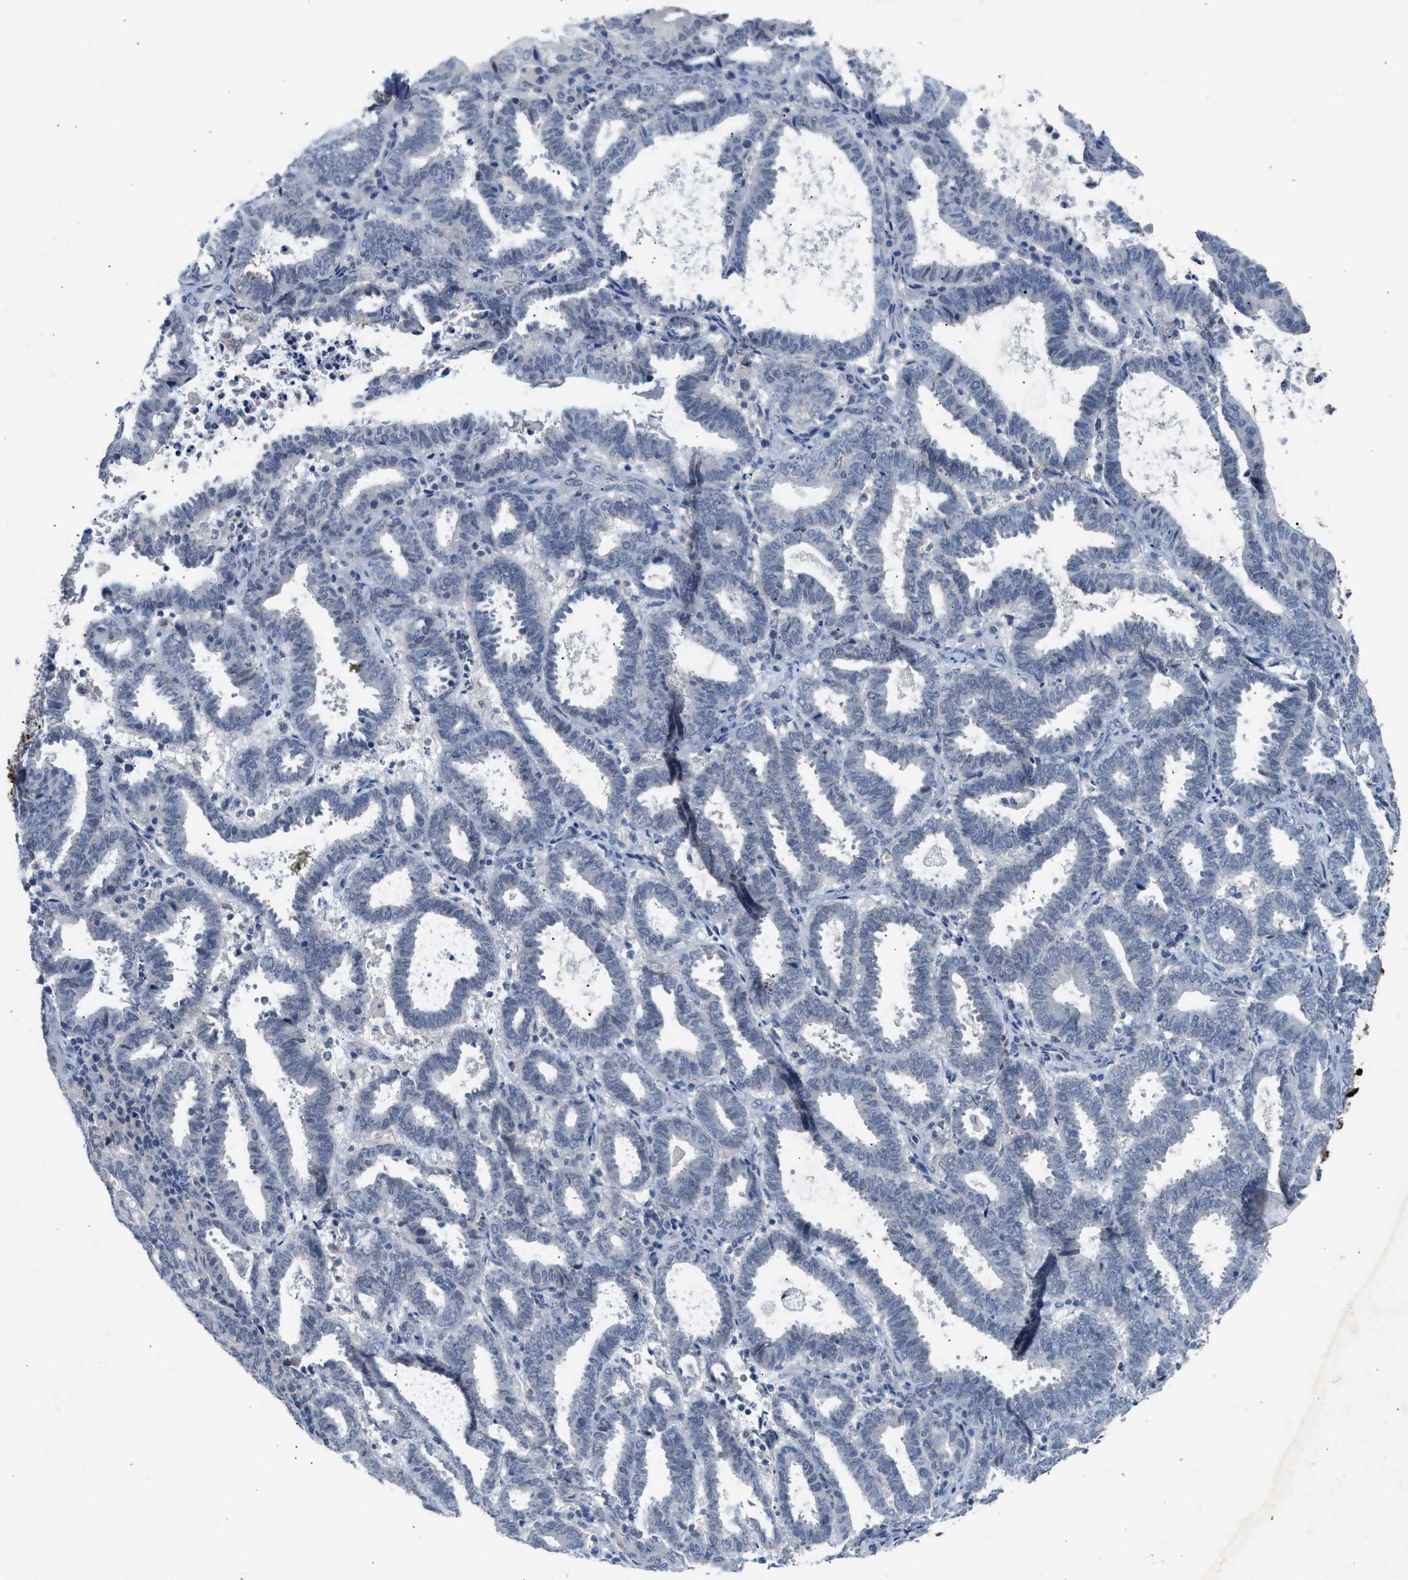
{"staining": {"intensity": "negative", "quantity": "none", "location": "none"}, "tissue": "endometrial cancer", "cell_type": "Tumor cells", "image_type": "cancer", "snomed": [{"axis": "morphology", "description": "Adenocarcinoma, NOS"}, {"axis": "topography", "description": "Uterus"}], "caption": "An IHC histopathology image of adenocarcinoma (endometrial) is shown. There is no staining in tumor cells of adenocarcinoma (endometrial).", "gene": "SLC5A5", "patient": {"sex": "female", "age": 83}}